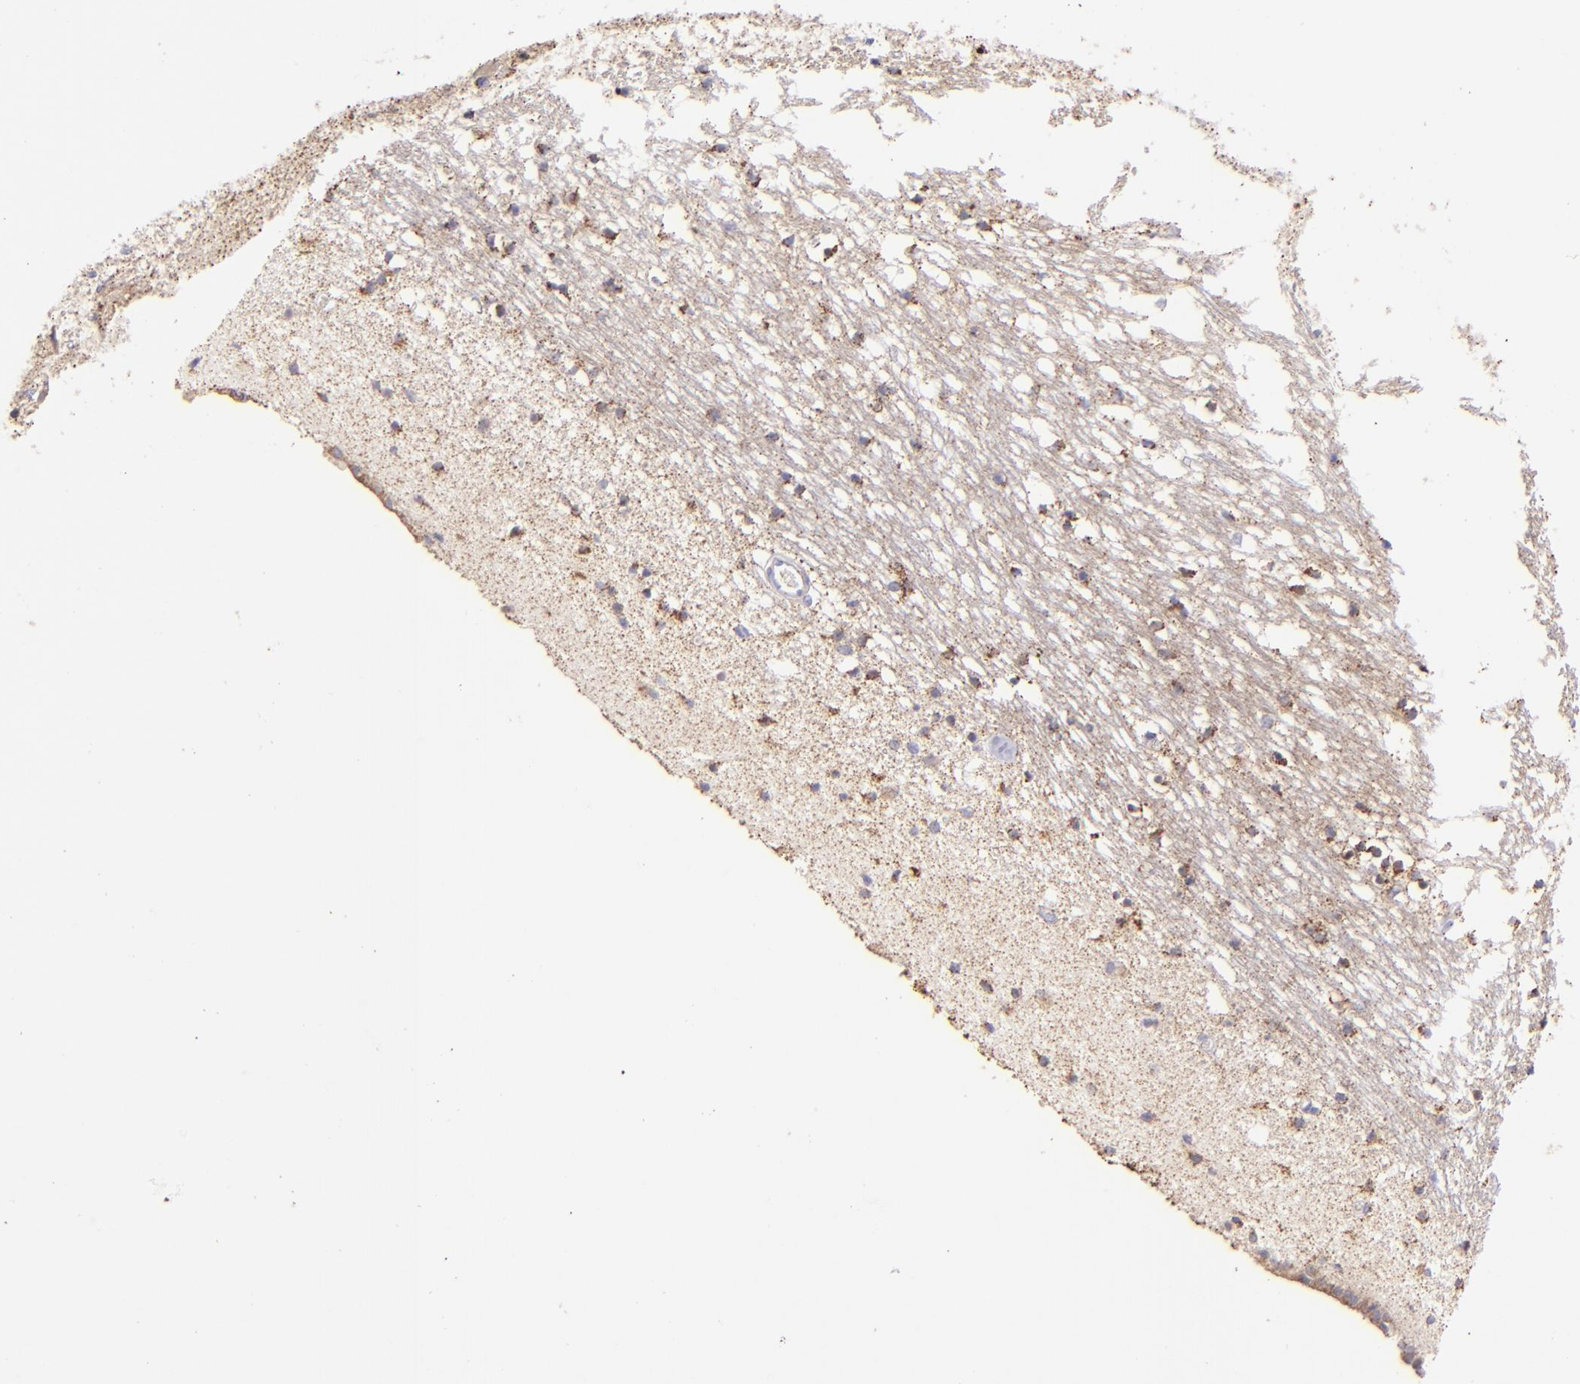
{"staining": {"intensity": "moderate", "quantity": "<25%", "location": "cytoplasmic/membranous"}, "tissue": "caudate", "cell_type": "Glial cells", "image_type": "normal", "snomed": [{"axis": "morphology", "description": "Normal tissue, NOS"}, {"axis": "topography", "description": "Lateral ventricle wall"}], "caption": "Protein staining reveals moderate cytoplasmic/membranous expression in about <25% of glial cells in normal caudate. The staining was performed using DAB (3,3'-diaminobenzidine) to visualize the protein expression in brown, while the nuclei were stained in blue with hematoxylin (Magnification: 20x).", "gene": "SH2D4A", "patient": {"sex": "male", "age": 45}}